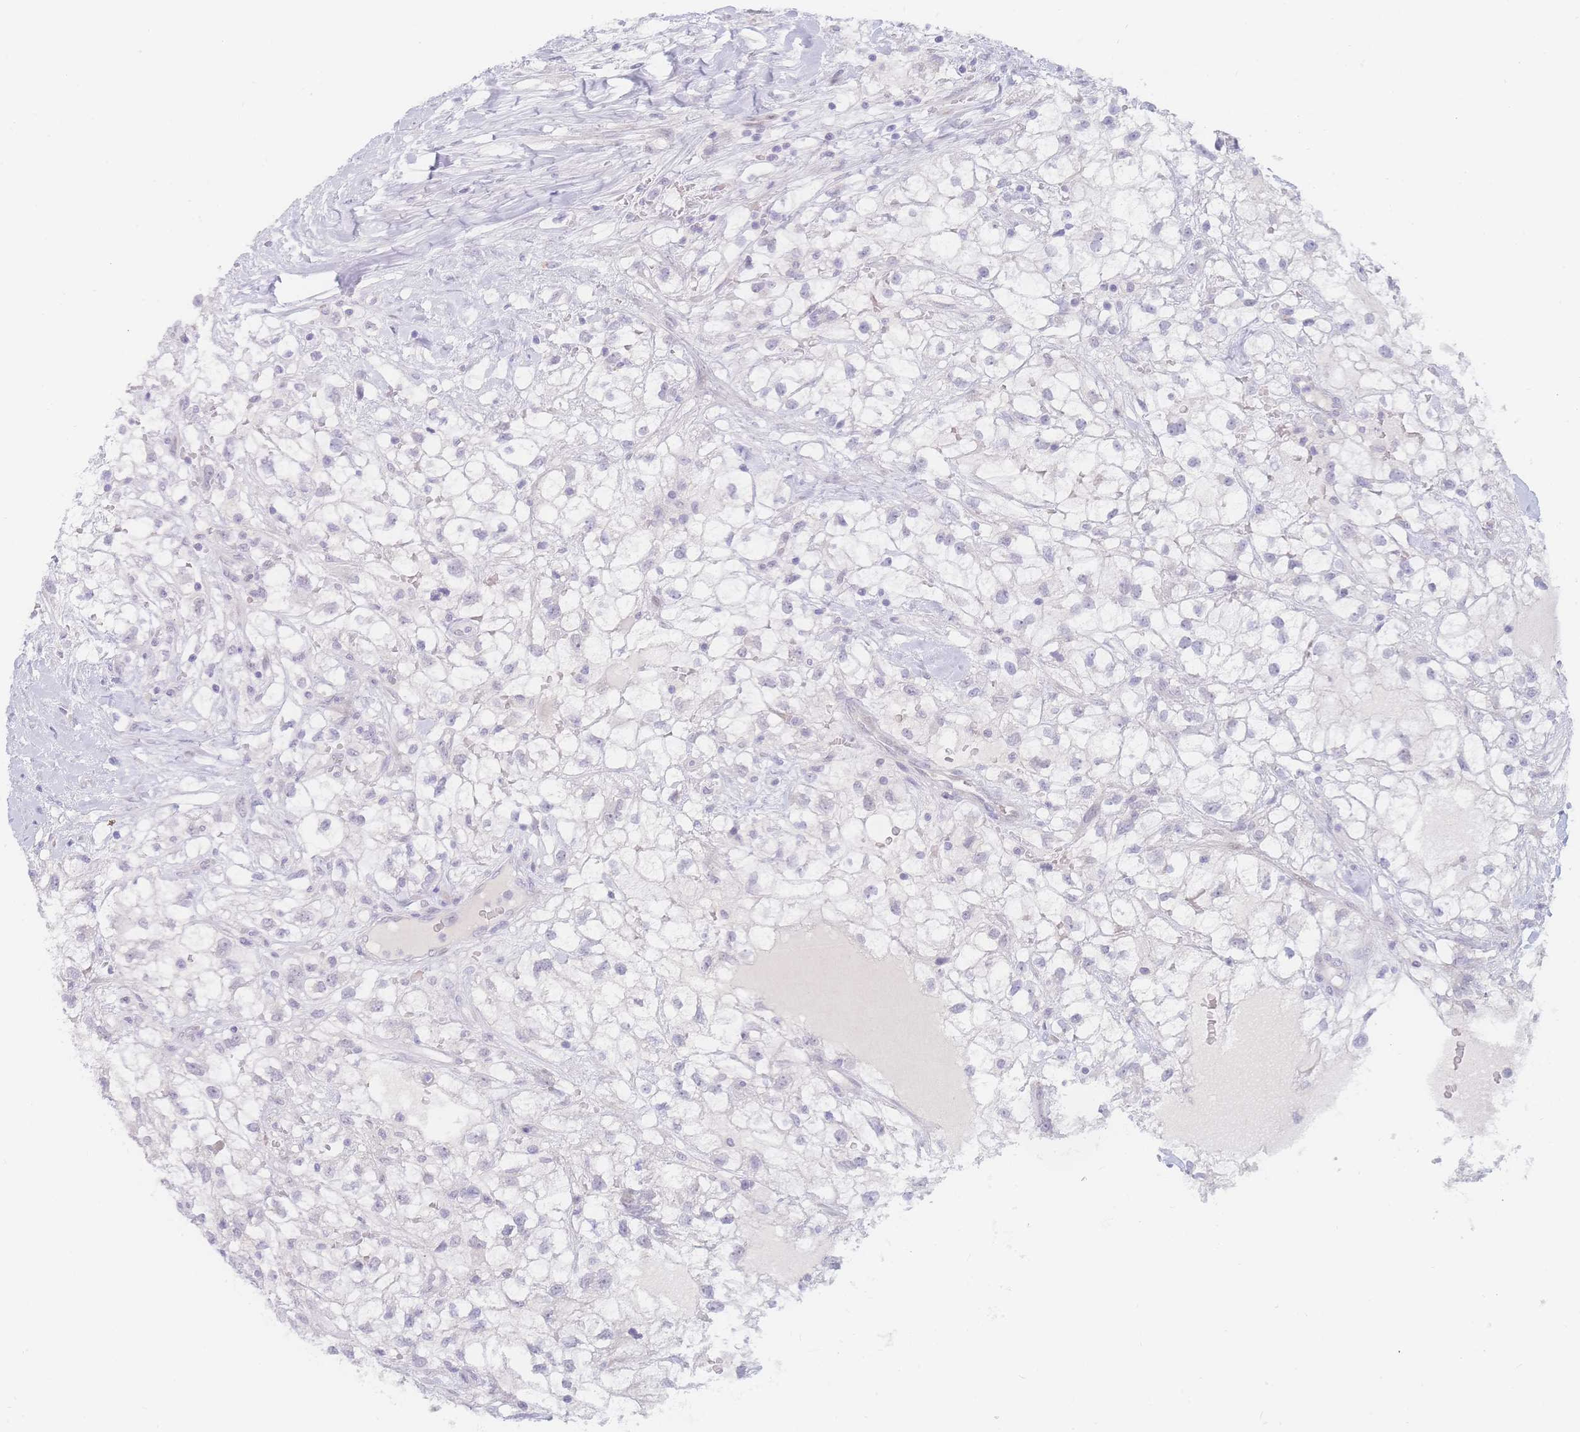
{"staining": {"intensity": "negative", "quantity": "none", "location": "none"}, "tissue": "renal cancer", "cell_type": "Tumor cells", "image_type": "cancer", "snomed": [{"axis": "morphology", "description": "Adenocarcinoma, NOS"}, {"axis": "topography", "description": "Kidney"}], "caption": "This is an IHC micrograph of human renal cancer. There is no staining in tumor cells.", "gene": "PRSS22", "patient": {"sex": "male", "age": 59}}